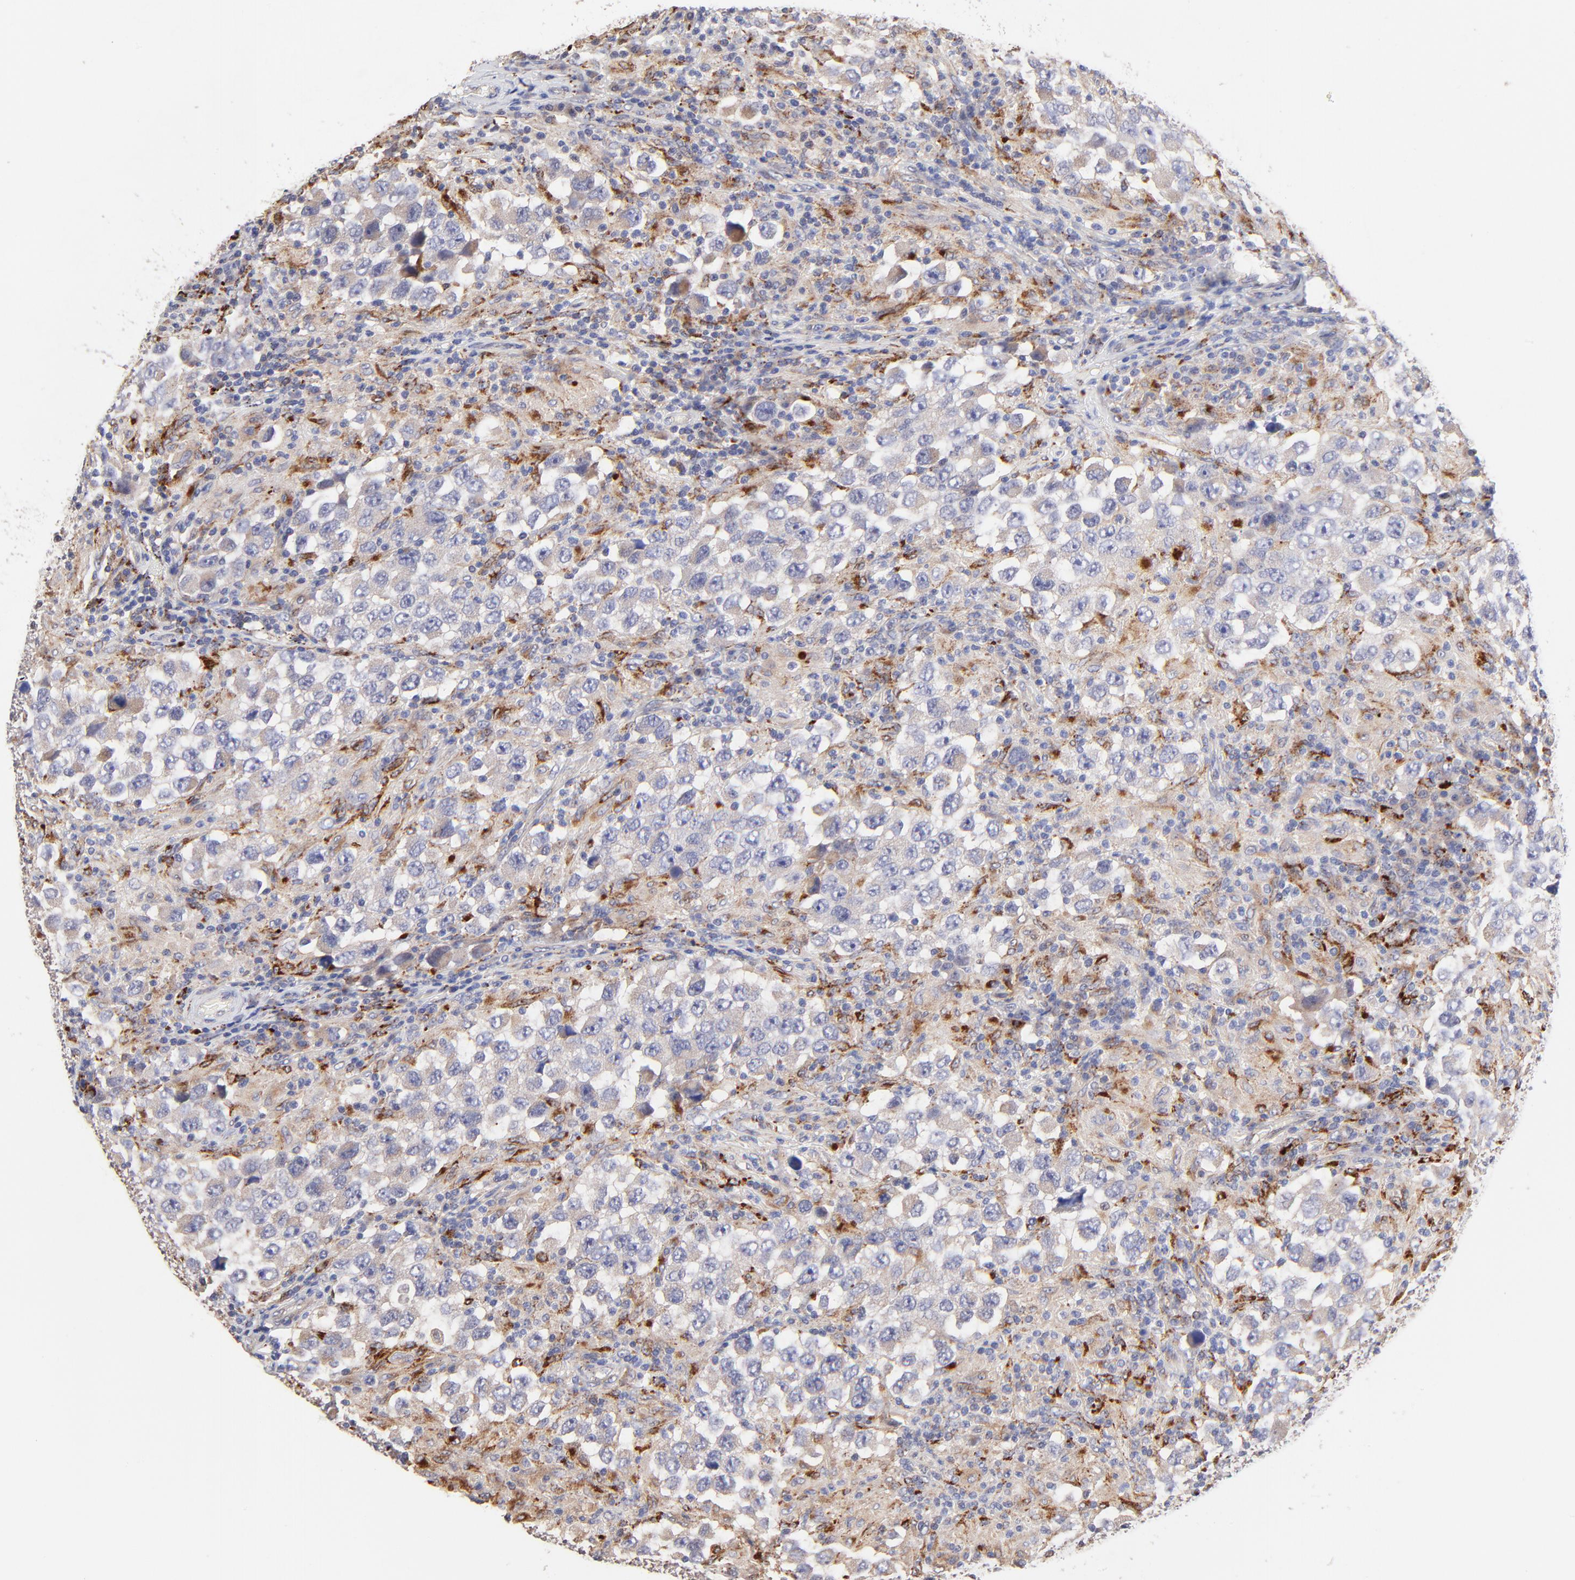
{"staining": {"intensity": "weak", "quantity": "<25%", "location": "cytoplasmic/membranous"}, "tissue": "testis cancer", "cell_type": "Tumor cells", "image_type": "cancer", "snomed": [{"axis": "morphology", "description": "Carcinoma, Embryonal, NOS"}, {"axis": "topography", "description": "Testis"}], "caption": "Immunohistochemical staining of testis cancer shows no significant staining in tumor cells.", "gene": "PDE4B", "patient": {"sex": "male", "age": 21}}